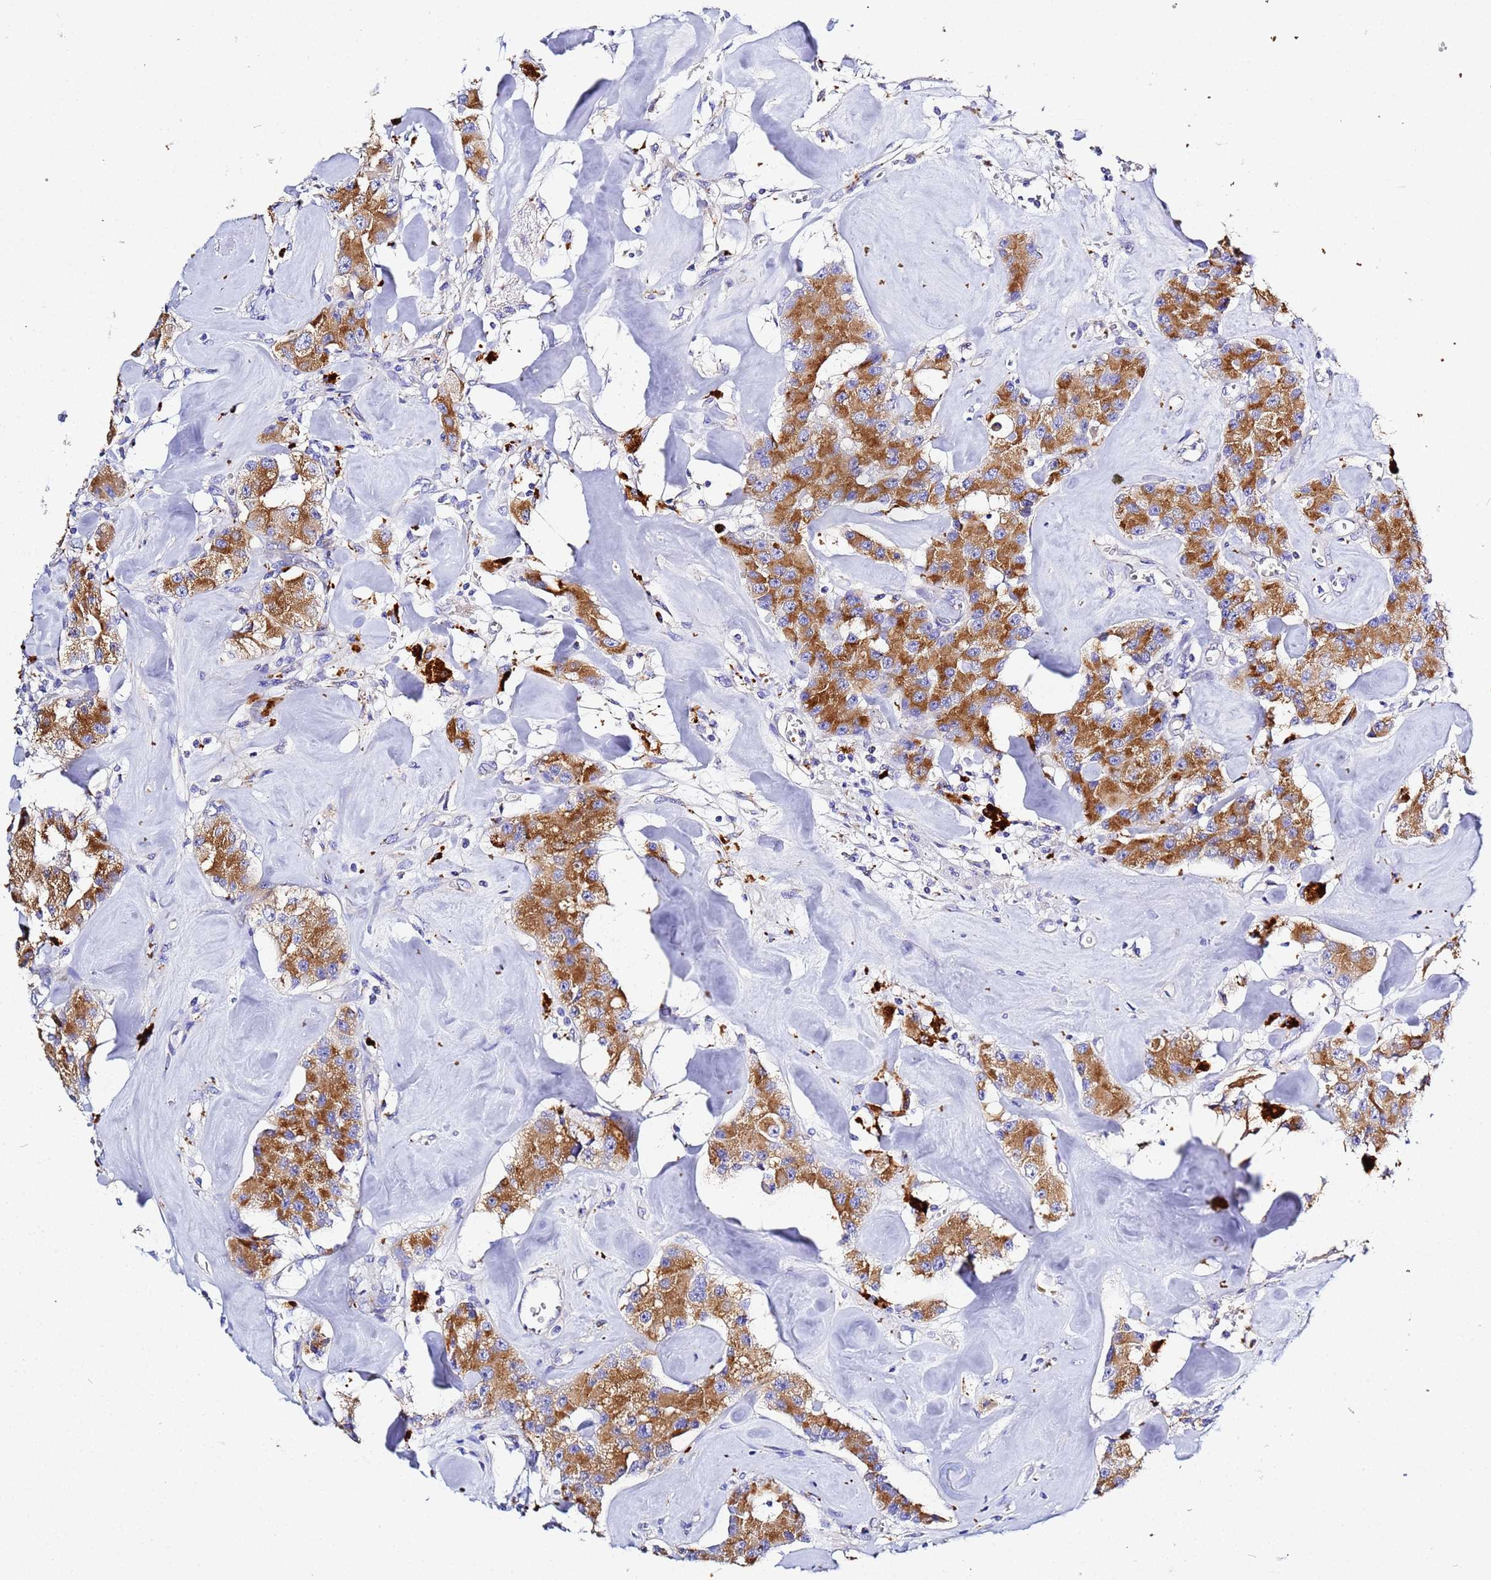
{"staining": {"intensity": "strong", "quantity": ">75%", "location": "cytoplasmic/membranous"}, "tissue": "carcinoid", "cell_type": "Tumor cells", "image_type": "cancer", "snomed": [{"axis": "morphology", "description": "Carcinoid, malignant, NOS"}, {"axis": "topography", "description": "Pancreas"}], "caption": "Strong cytoplasmic/membranous positivity for a protein is present in about >75% of tumor cells of malignant carcinoid using immunohistochemistry.", "gene": "VTI1B", "patient": {"sex": "male", "age": 41}}